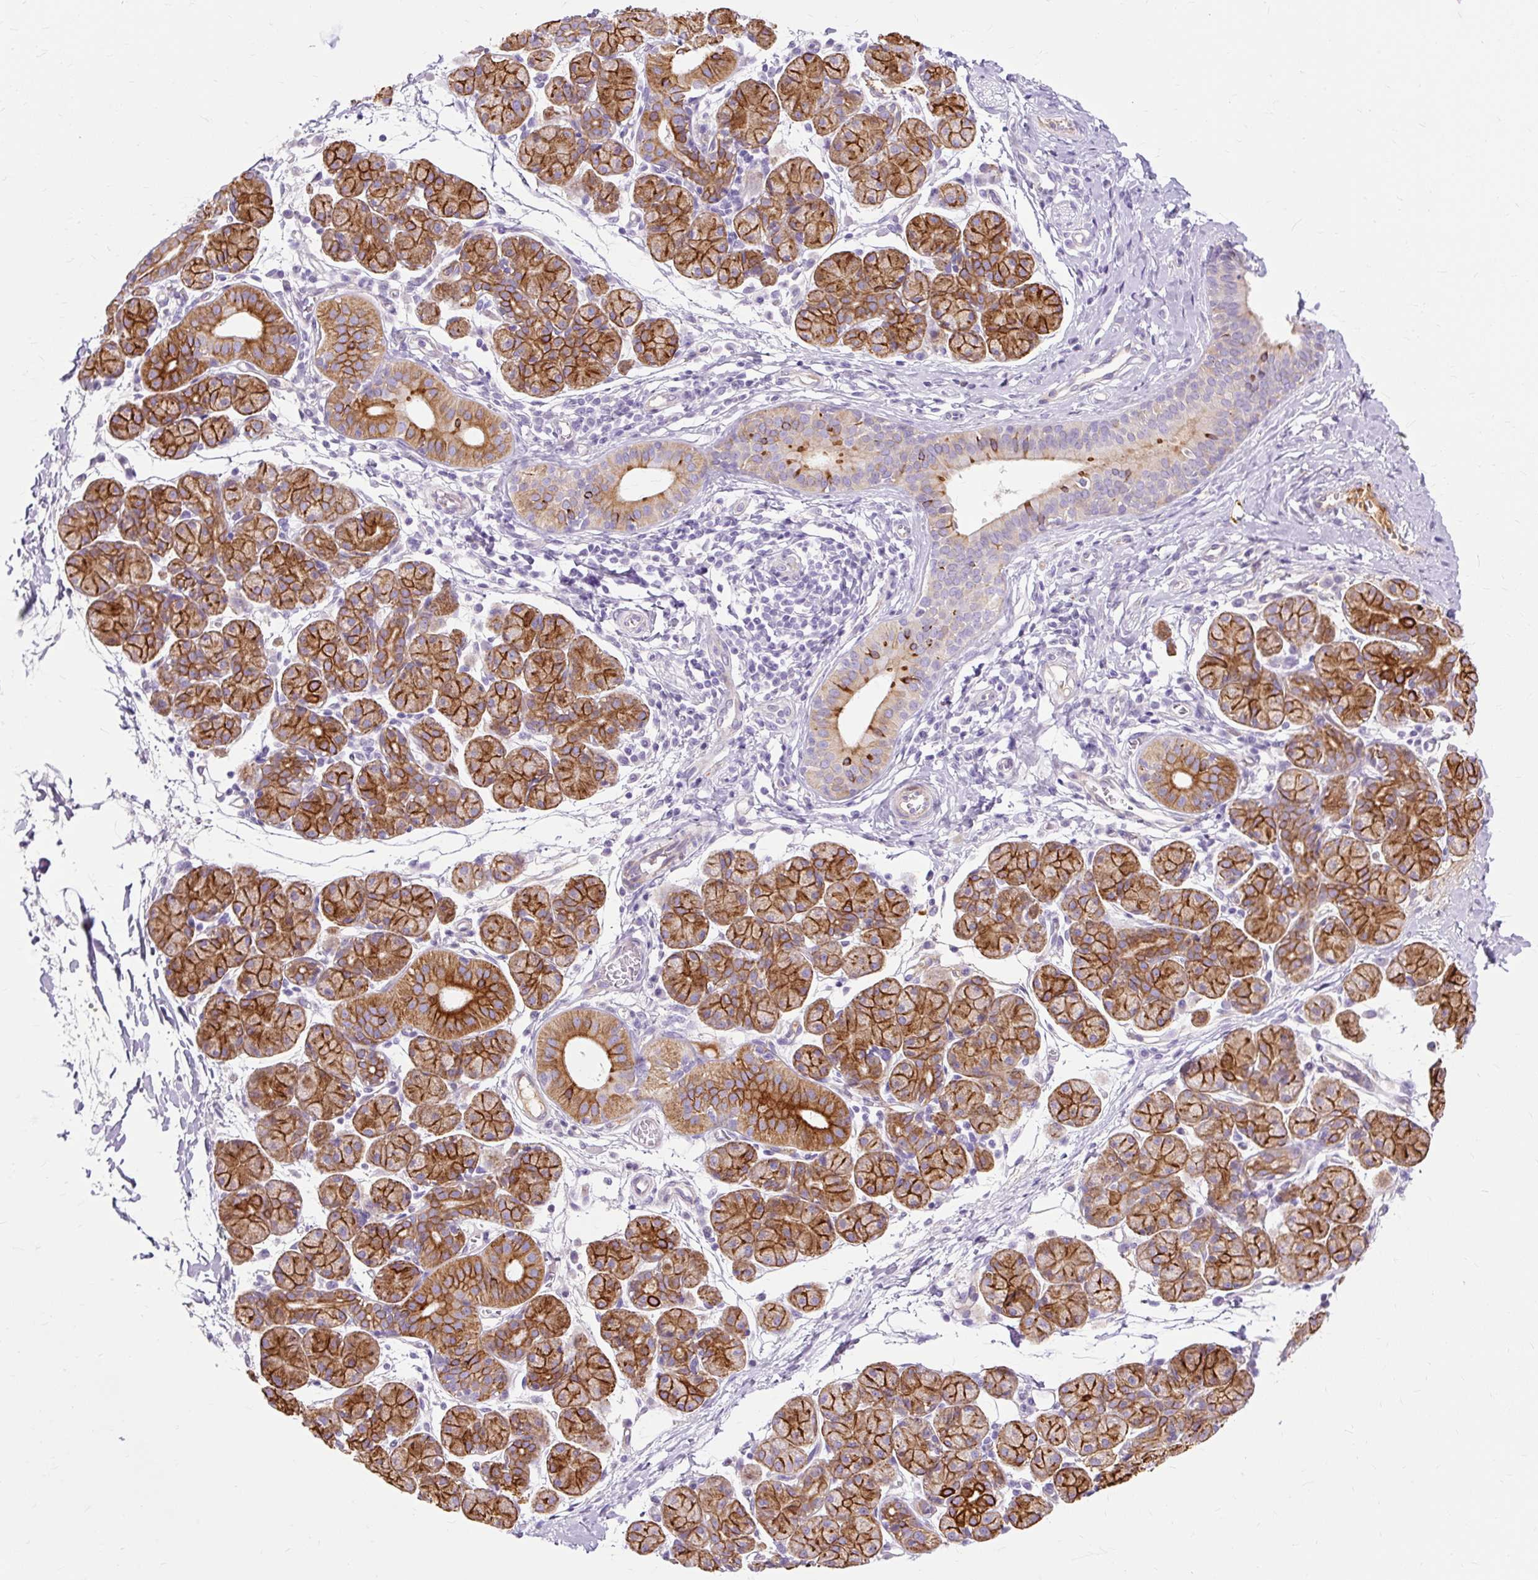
{"staining": {"intensity": "strong", "quantity": ">75%", "location": "cytoplasmic/membranous"}, "tissue": "salivary gland", "cell_type": "Glandular cells", "image_type": "normal", "snomed": [{"axis": "morphology", "description": "Normal tissue, NOS"}, {"axis": "morphology", "description": "Inflammation, NOS"}, {"axis": "topography", "description": "Lymph node"}, {"axis": "topography", "description": "Salivary gland"}], "caption": "Immunohistochemical staining of normal salivary gland demonstrates >75% levels of strong cytoplasmic/membranous protein positivity in about >75% of glandular cells.", "gene": "DCTN4", "patient": {"sex": "male", "age": 3}}